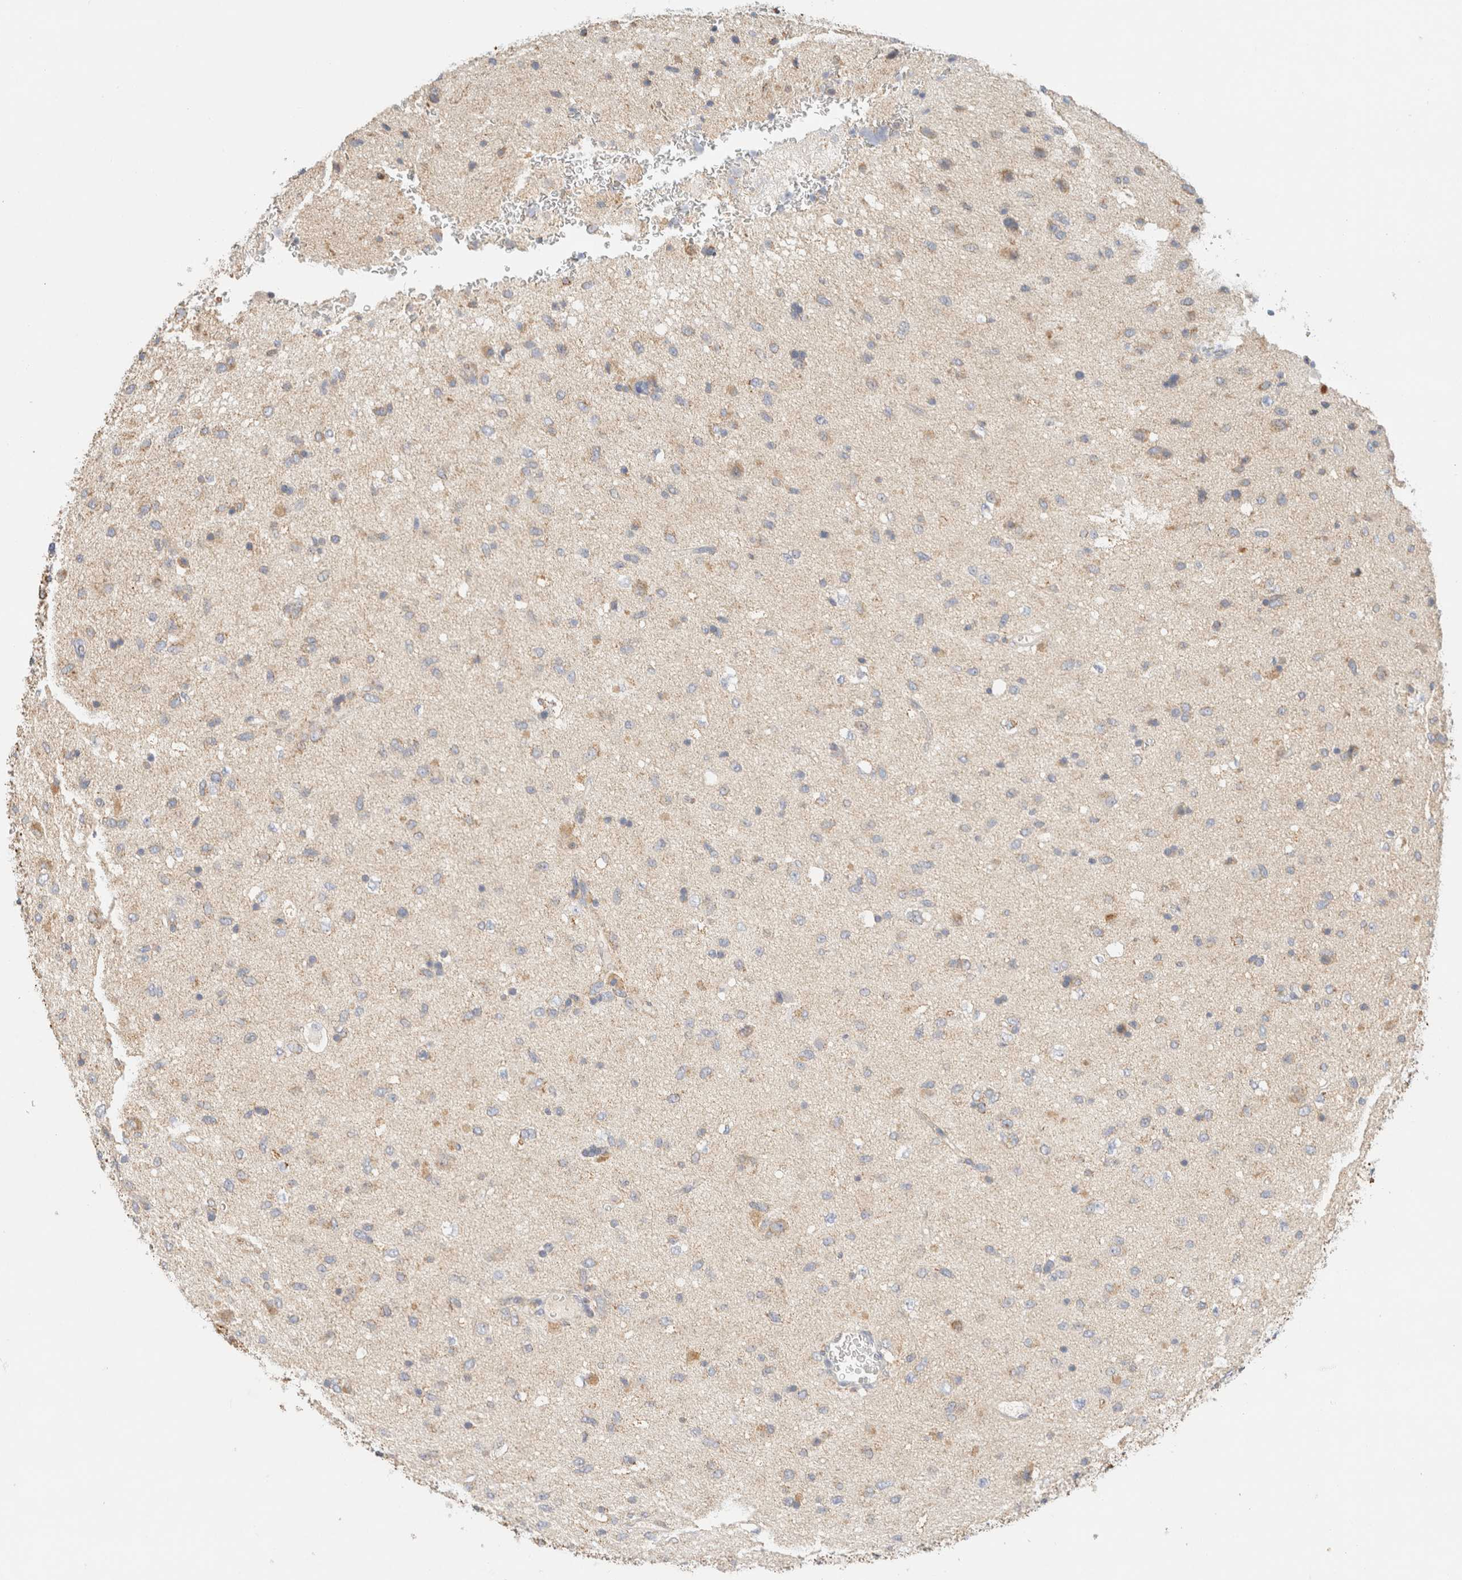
{"staining": {"intensity": "weak", "quantity": "25%-75%", "location": "cytoplasmic/membranous"}, "tissue": "glioma", "cell_type": "Tumor cells", "image_type": "cancer", "snomed": [{"axis": "morphology", "description": "Glioma, malignant, Low grade"}, {"axis": "topography", "description": "Brain"}], "caption": "DAB immunohistochemical staining of malignant glioma (low-grade) reveals weak cytoplasmic/membranous protein staining in approximately 25%-75% of tumor cells. The staining was performed using DAB, with brown indicating positive protein expression. Nuclei are stained blue with hematoxylin.", "gene": "HDHD3", "patient": {"sex": "male", "age": 77}}